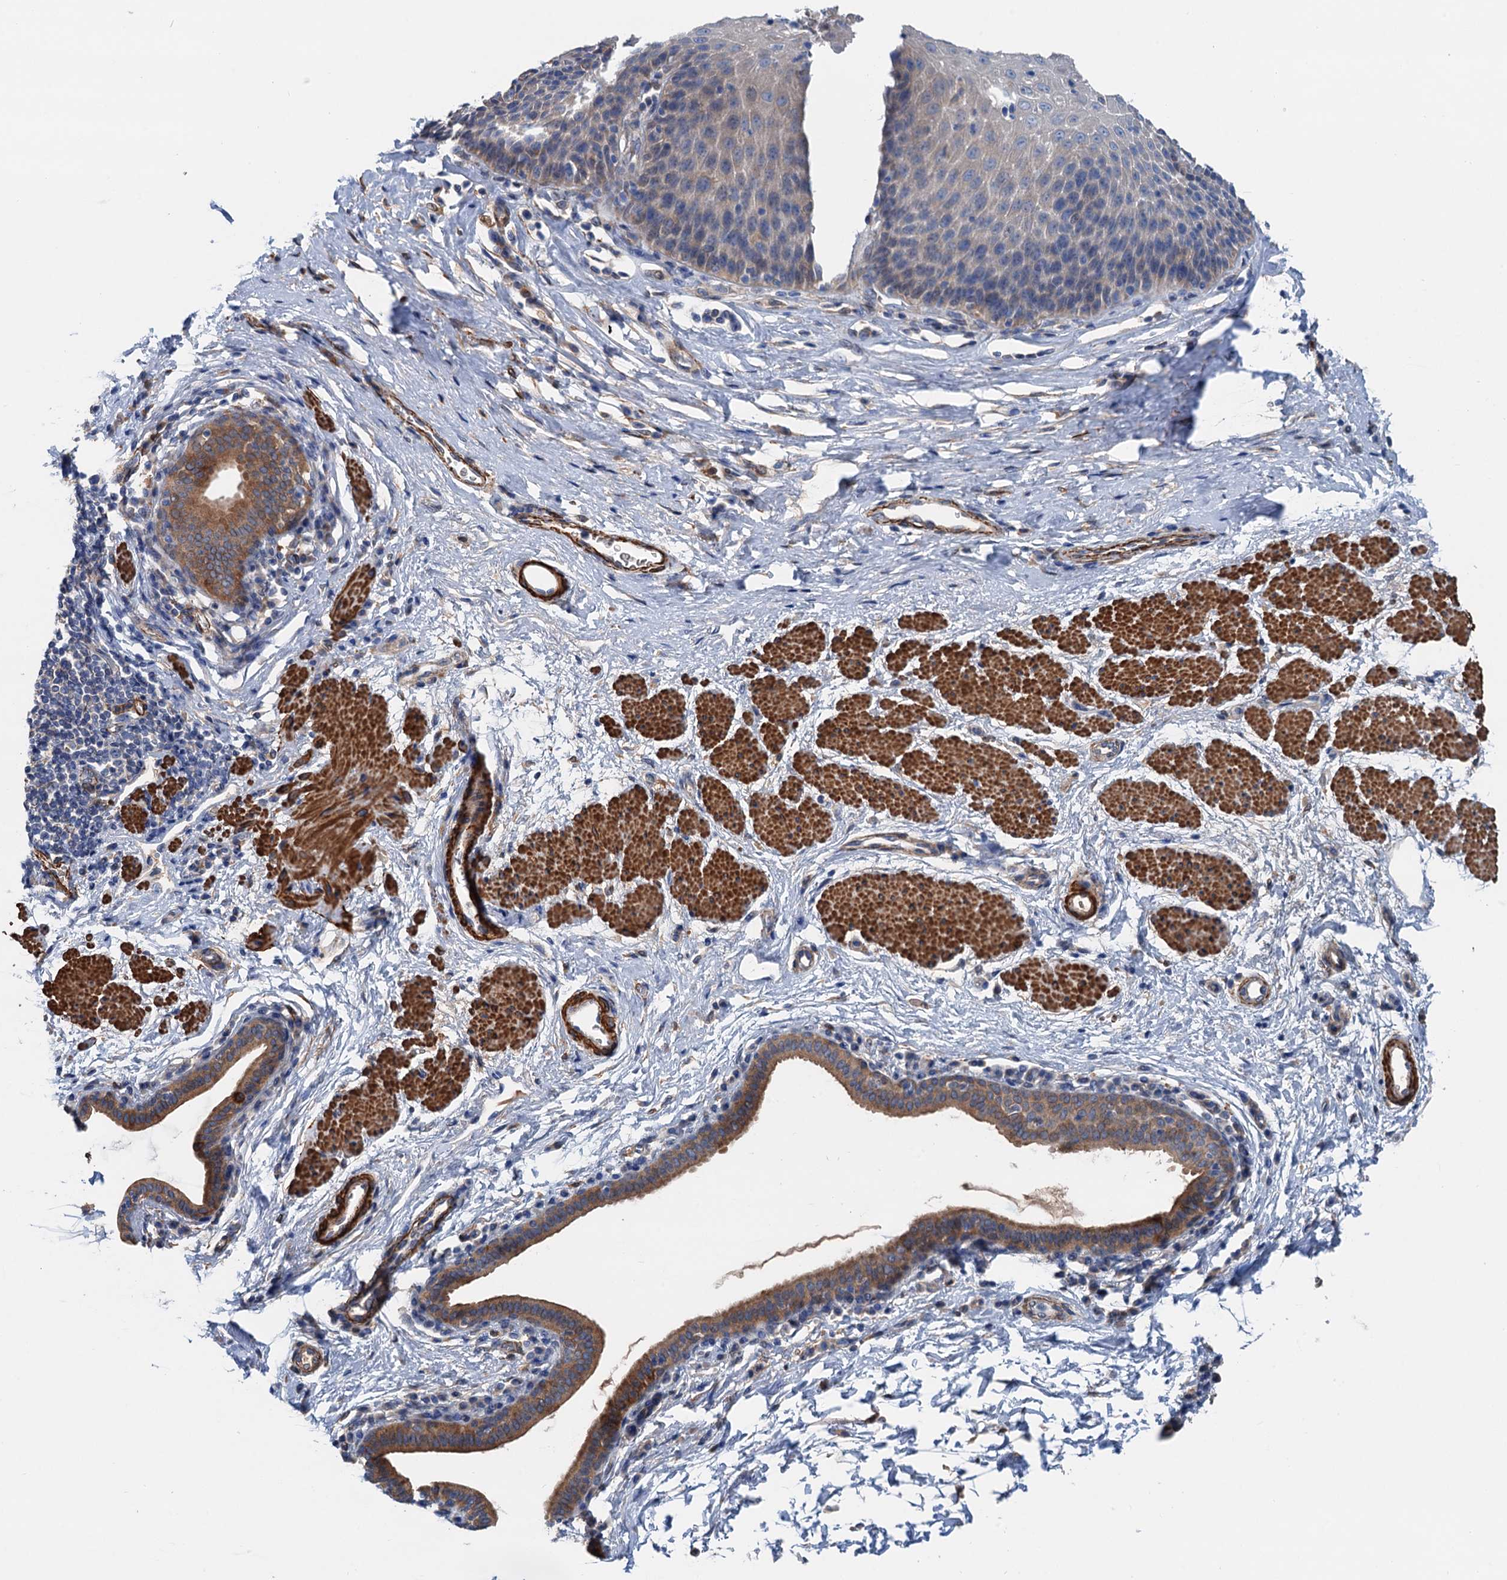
{"staining": {"intensity": "weak", "quantity": "<25%", "location": "cytoplasmic/membranous,nuclear"}, "tissue": "esophagus", "cell_type": "Squamous epithelial cells", "image_type": "normal", "snomed": [{"axis": "morphology", "description": "Normal tissue, NOS"}, {"axis": "topography", "description": "Esophagus"}], "caption": "Protein analysis of benign esophagus exhibits no significant expression in squamous epithelial cells.", "gene": "CSTPP1", "patient": {"sex": "female", "age": 61}}